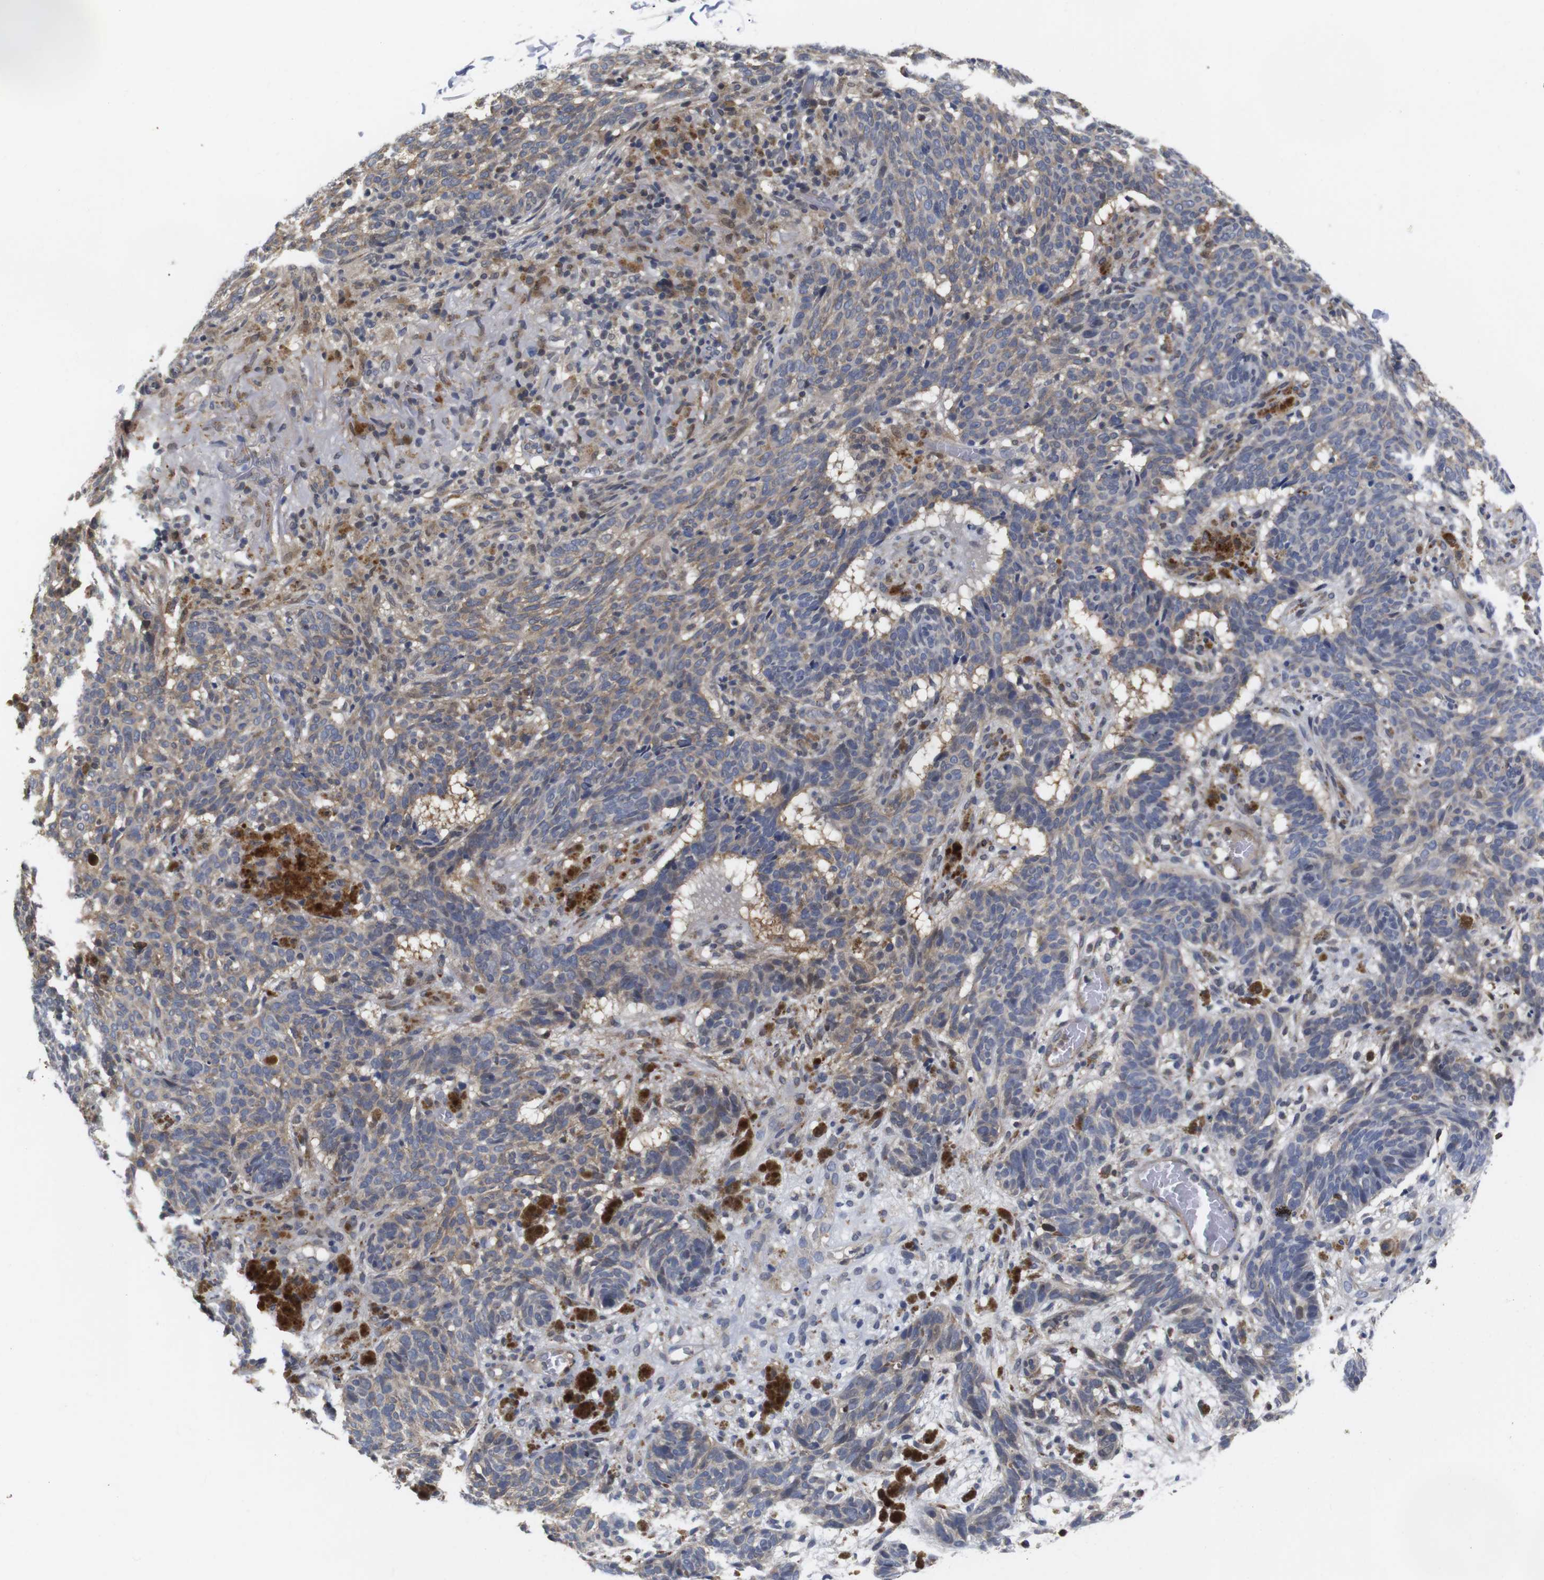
{"staining": {"intensity": "weak", "quantity": "25%-75%", "location": "cytoplasmic/membranous"}, "tissue": "skin cancer", "cell_type": "Tumor cells", "image_type": "cancer", "snomed": [{"axis": "morphology", "description": "Basal cell carcinoma"}, {"axis": "topography", "description": "Skin"}], "caption": "There is low levels of weak cytoplasmic/membranous positivity in tumor cells of skin basal cell carcinoma, as demonstrated by immunohistochemical staining (brown color).", "gene": "FNTA", "patient": {"sex": "male", "age": 85}}